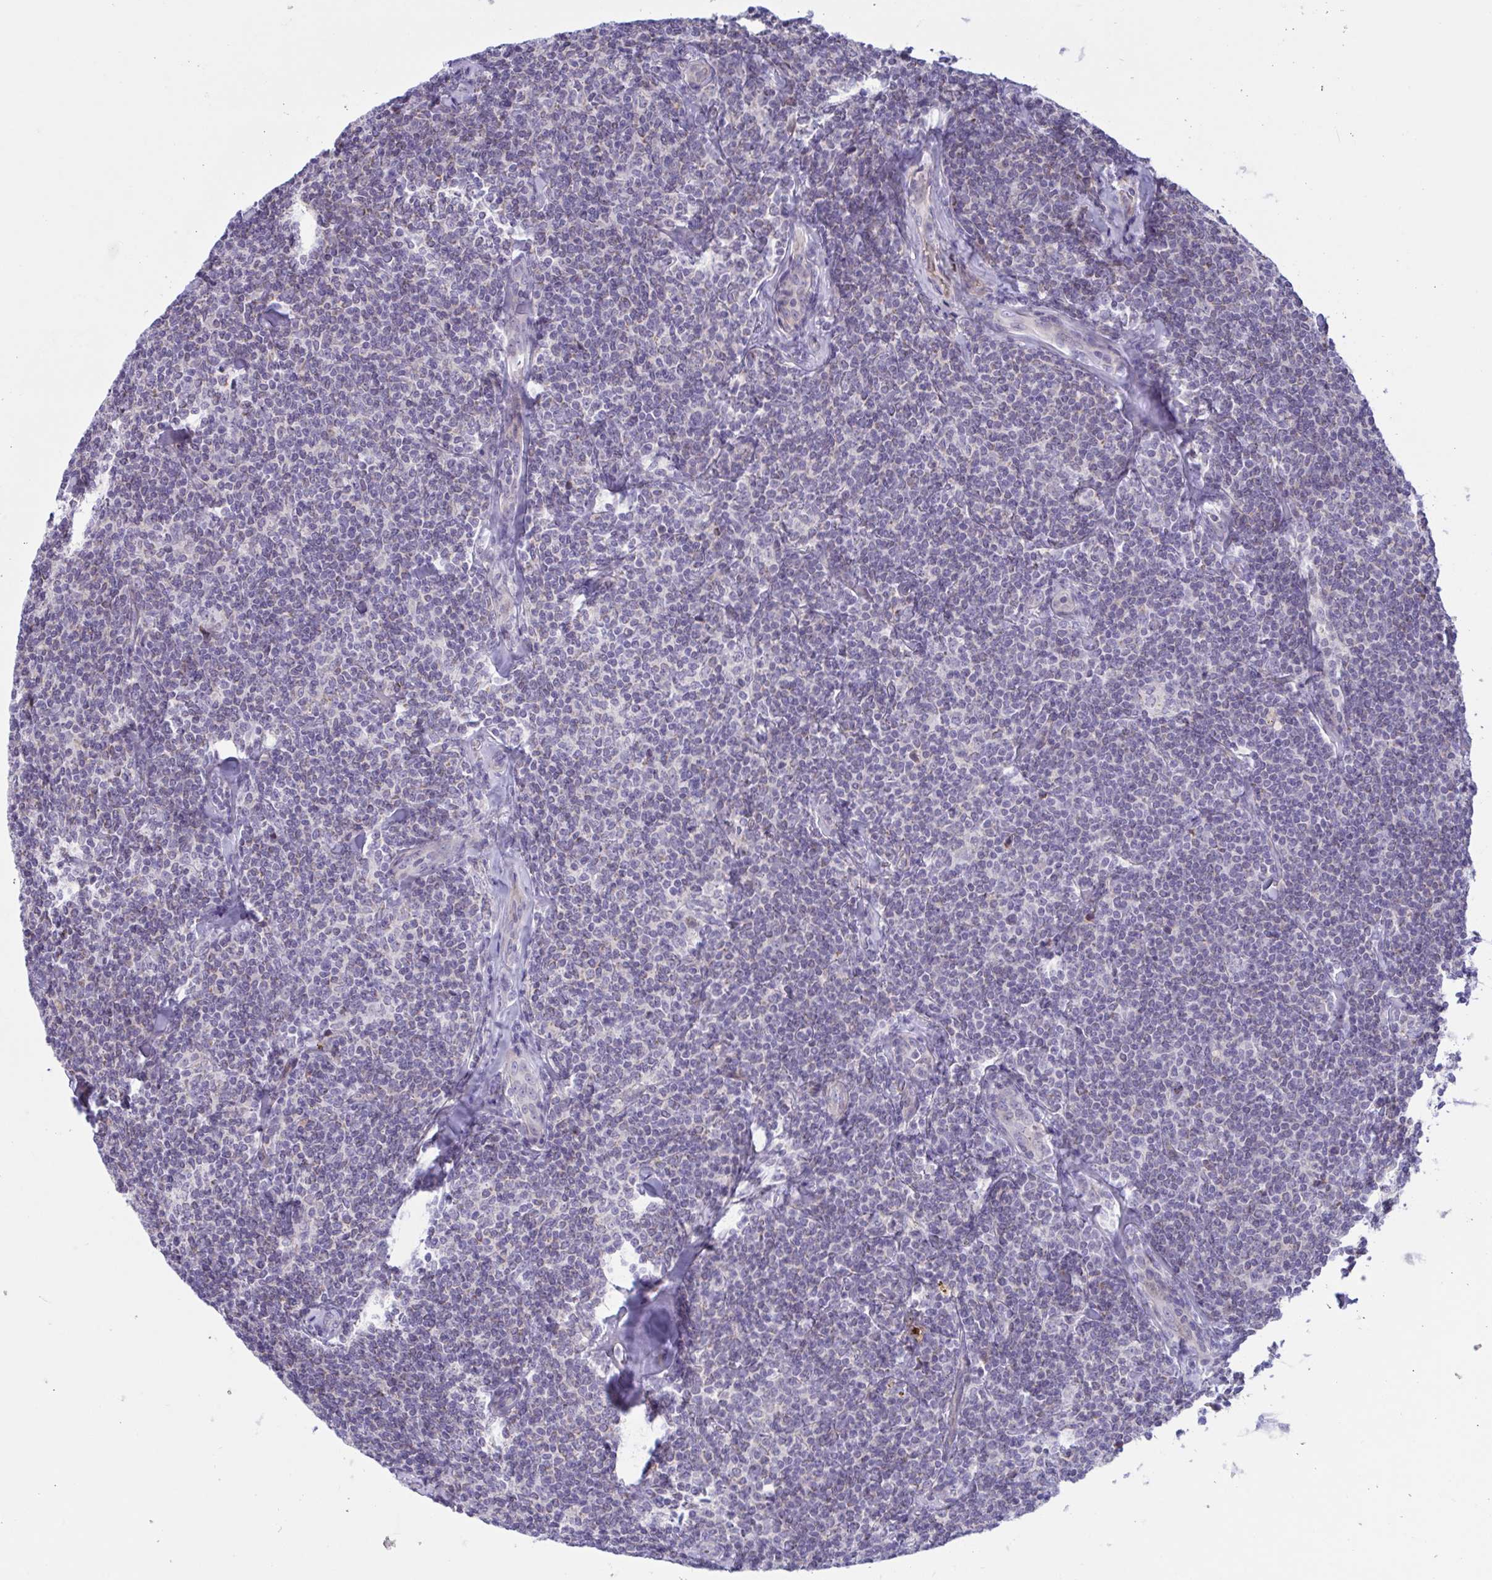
{"staining": {"intensity": "negative", "quantity": "none", "location": "none"}, "tissue": "lymphoma", "cell_type": "Tumor cells", "image_type": "cancer", "snomed": [{"axis": "morphology", "description": "Malignant lymphoma, non-Hodgkin's type, Low grade"}, {"axis": "topography", "description": "Lymph node"}], "caption": "Human lymphoma stained for a protein using IHC displays no positivity in tumor cells.", "gene": "VWC2", "patient": {"sex": "female", "age": 56}}